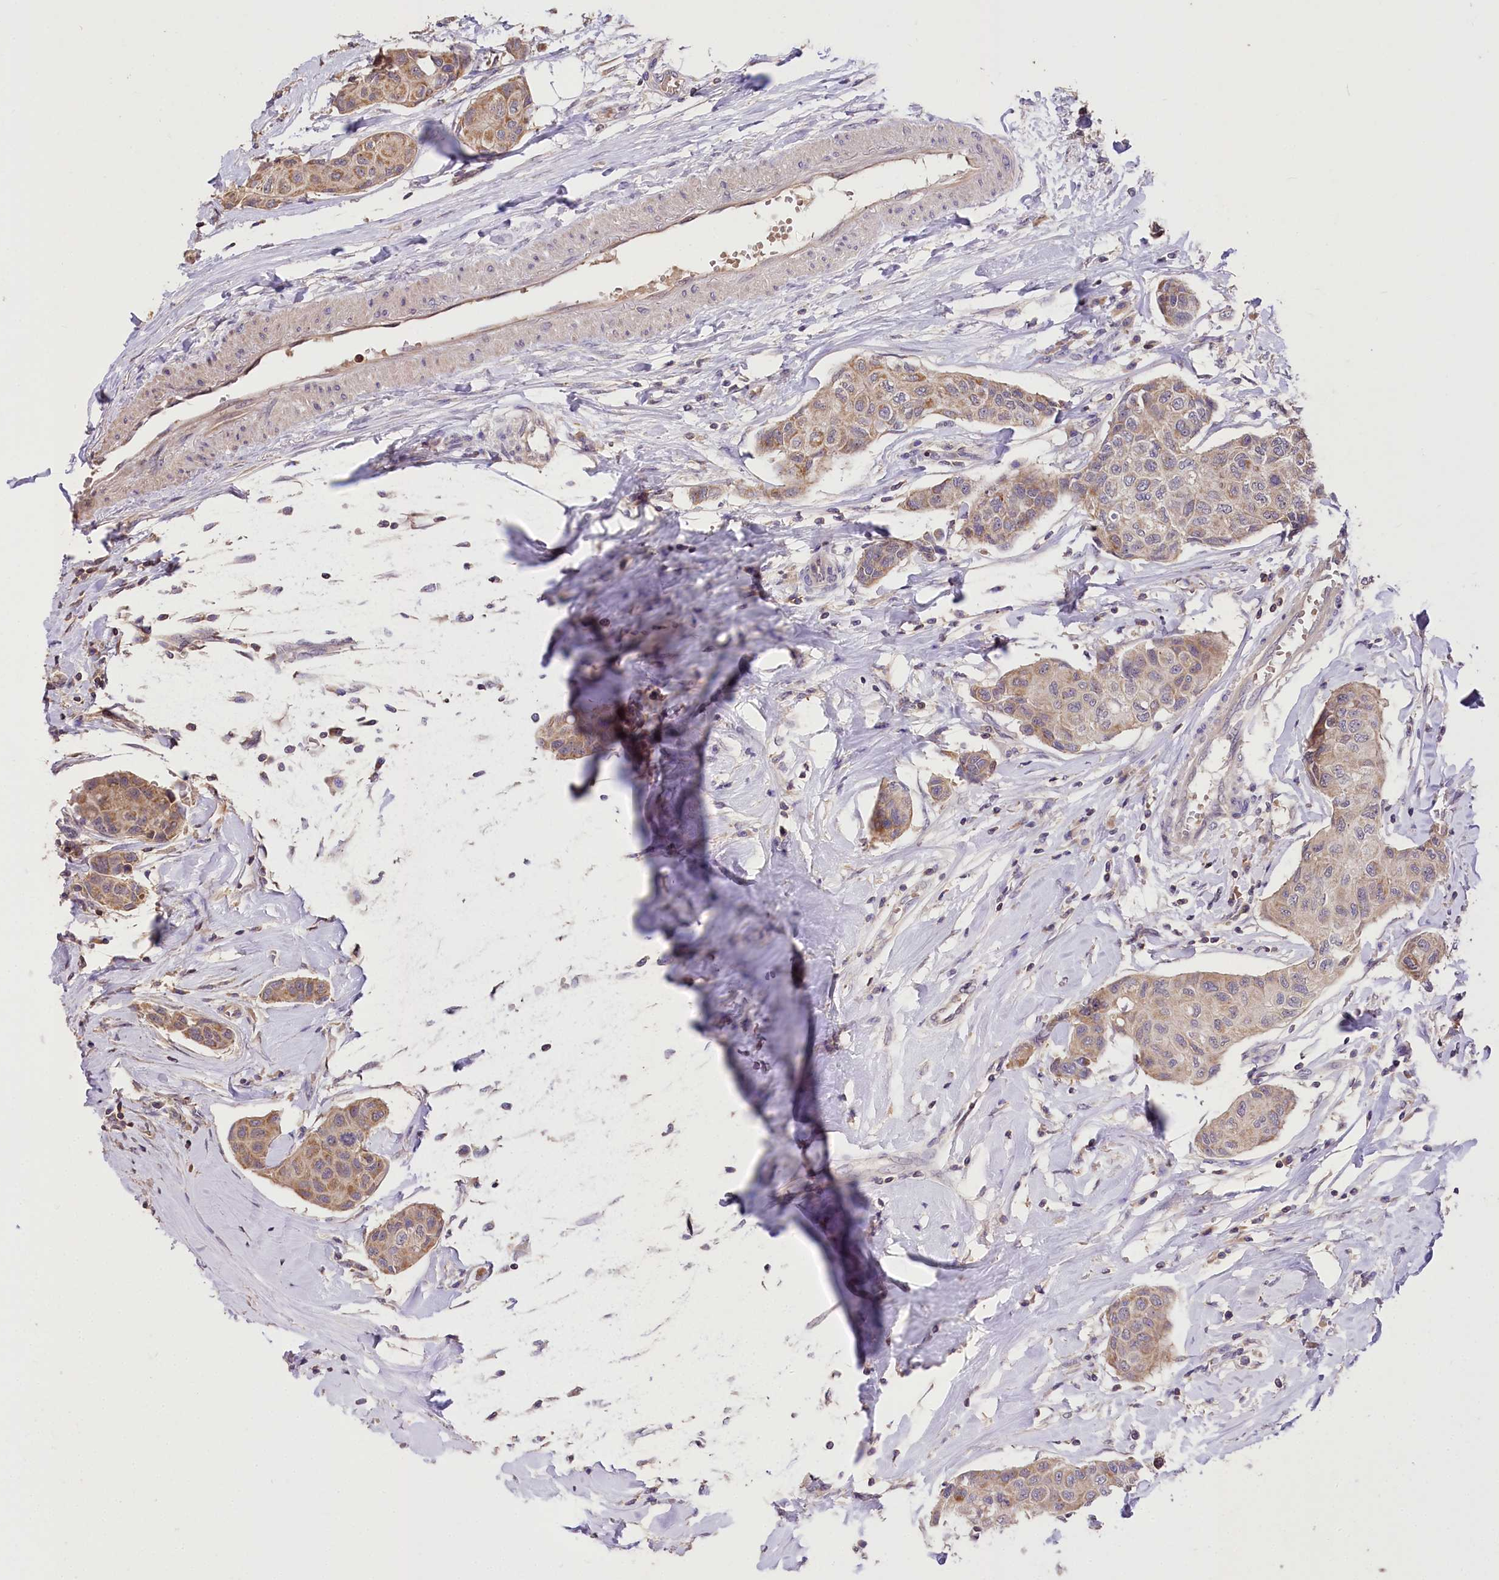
{"staining": {"intensity": "weak", "quantity": ">75%", "location": "cytoplasmic/membranous"}, "tissue": "breast cancer", "cell_type": "Tumor cells", "image_type": "cancer", "snomed": [{"axis": "morphology", "description": "Duct carcinoma"}, {"axis": "topography", "description": "Breast"}], "caption": "A histopathology image of human breast cancer stained for a protein exhibits weak cytoplasmic/membranous brown staining in tumor cells.", "gene": "SERGEF", "patient": {"sex": "female", "age": 80}}